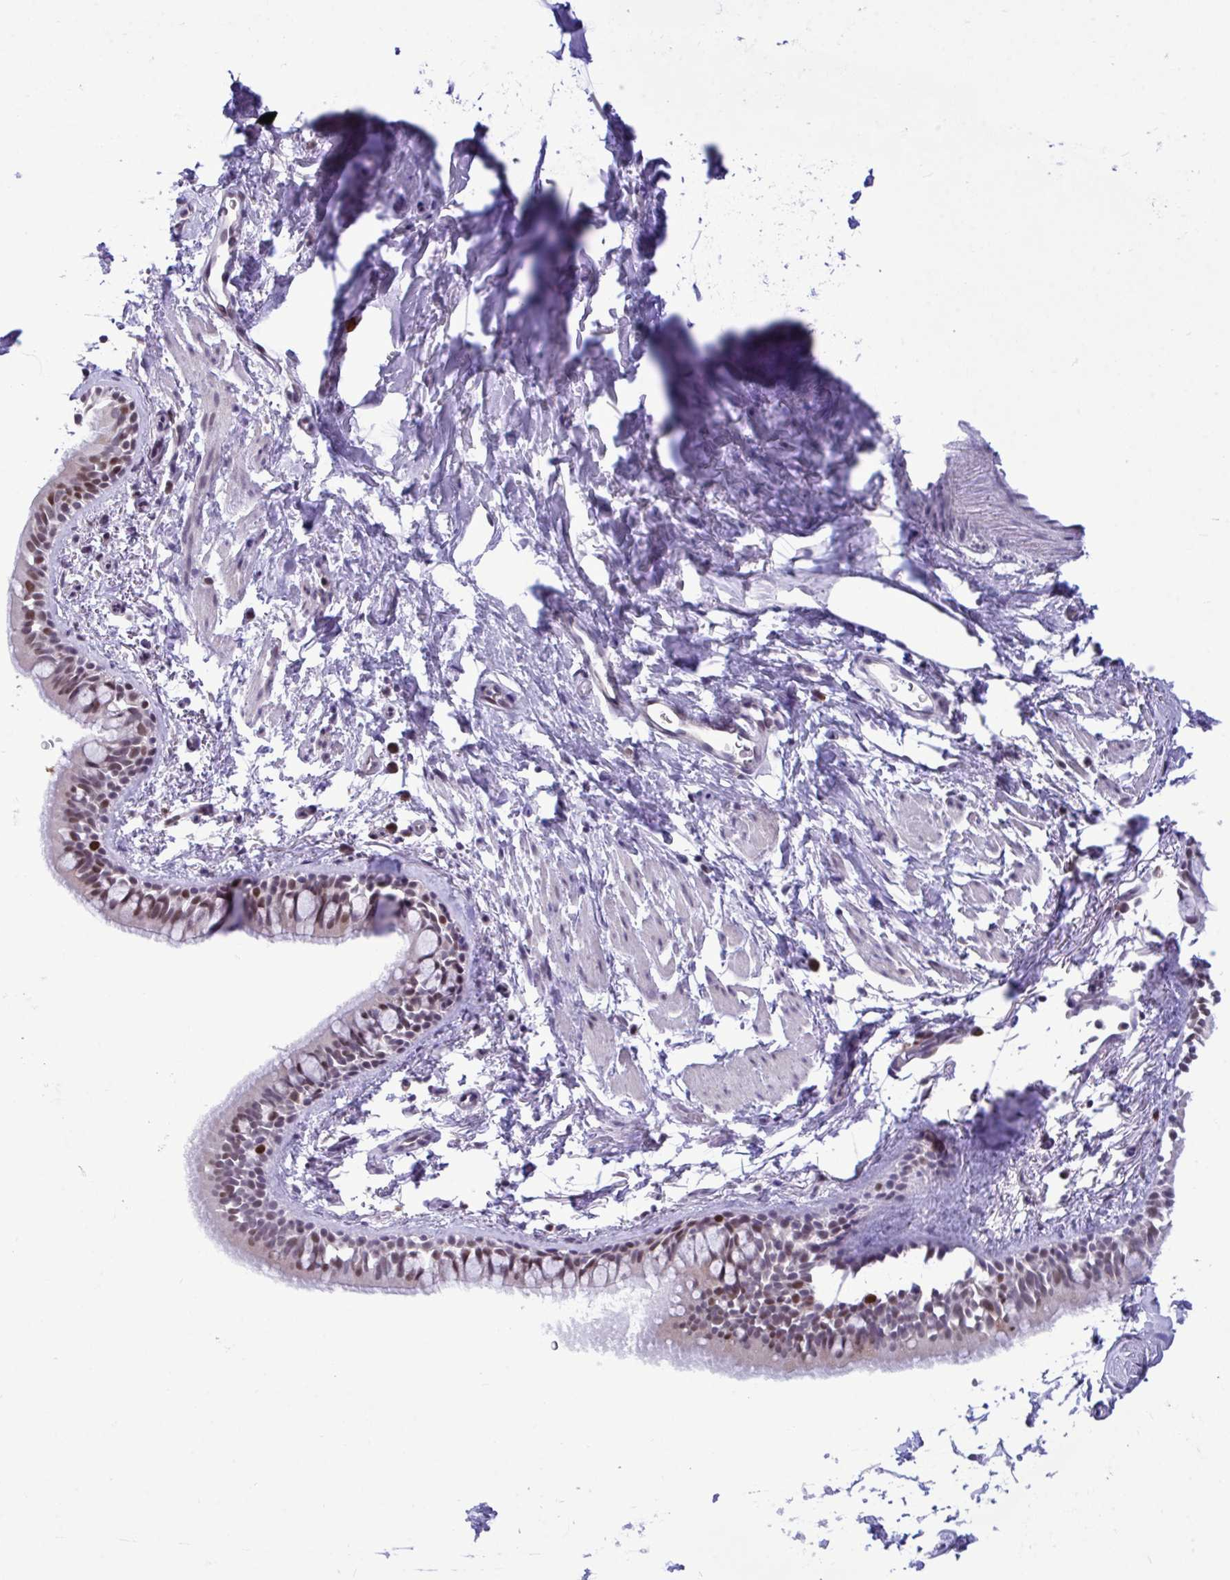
{"staining": {"intensity": "moderate", "quantity": "25%-75%", "location": "nuclear"}, "tissue": "bronchus", "cell_type": "Respiratory epithelial cells", "image_type": "normal", "snomed": [{"axis": "morphology", "description": "Normal tissue, NOS"}, {"axis": "topography", "description": "Lymph node"}, {"axis": "topography", "description": "Cartilage tissue"}, {"axis": "topography", "description": "Bronchus"}], "caption": "Bronchus stained with immunohistochemistry displays moderate nuclear expression in approximately 25%-75% of respiratory epithelial cells.", "gene": "C1QL2", "patient": {"sex": "female", "age": 70}}